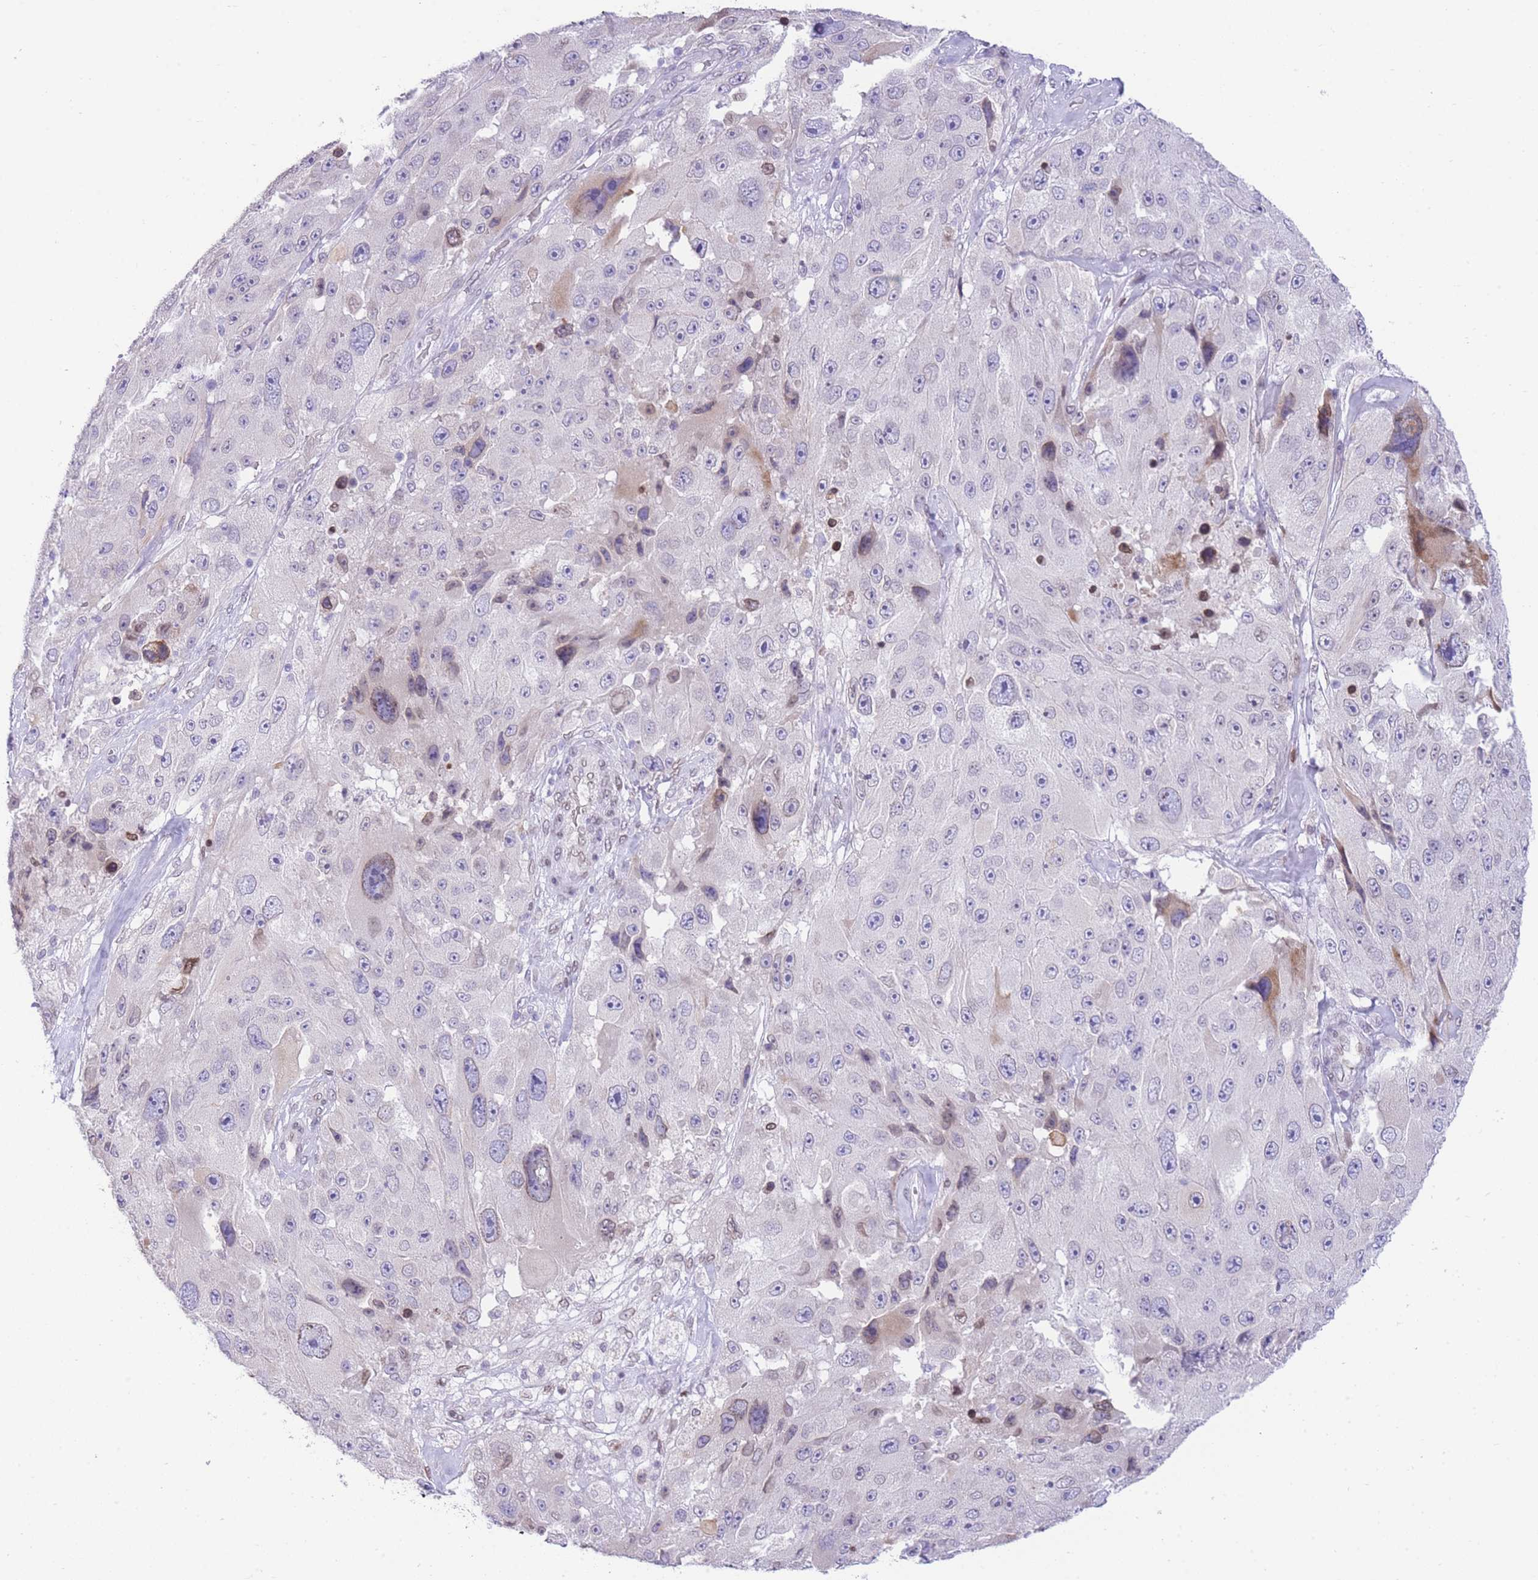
{"staining": {"intensity": "weak", "quantity": "<25%", "location": "cytoplasmic/membranous,nuclear"}, "tissue": "melanoma", "cell_type": "Tumor cells", "image_type": "cancer", "snomed": [{"axis": "morphology", "description": "Malignant melanoma, Metastatic site"}, {"axis": "topography", "description": "Lymph node"}], "caption": "Melanoma stained for a protein using immunohistochemistry displays no positivity tumor cells.", "gene": "OR10AD1", "patient": {"sex": "male", "age": 62}}